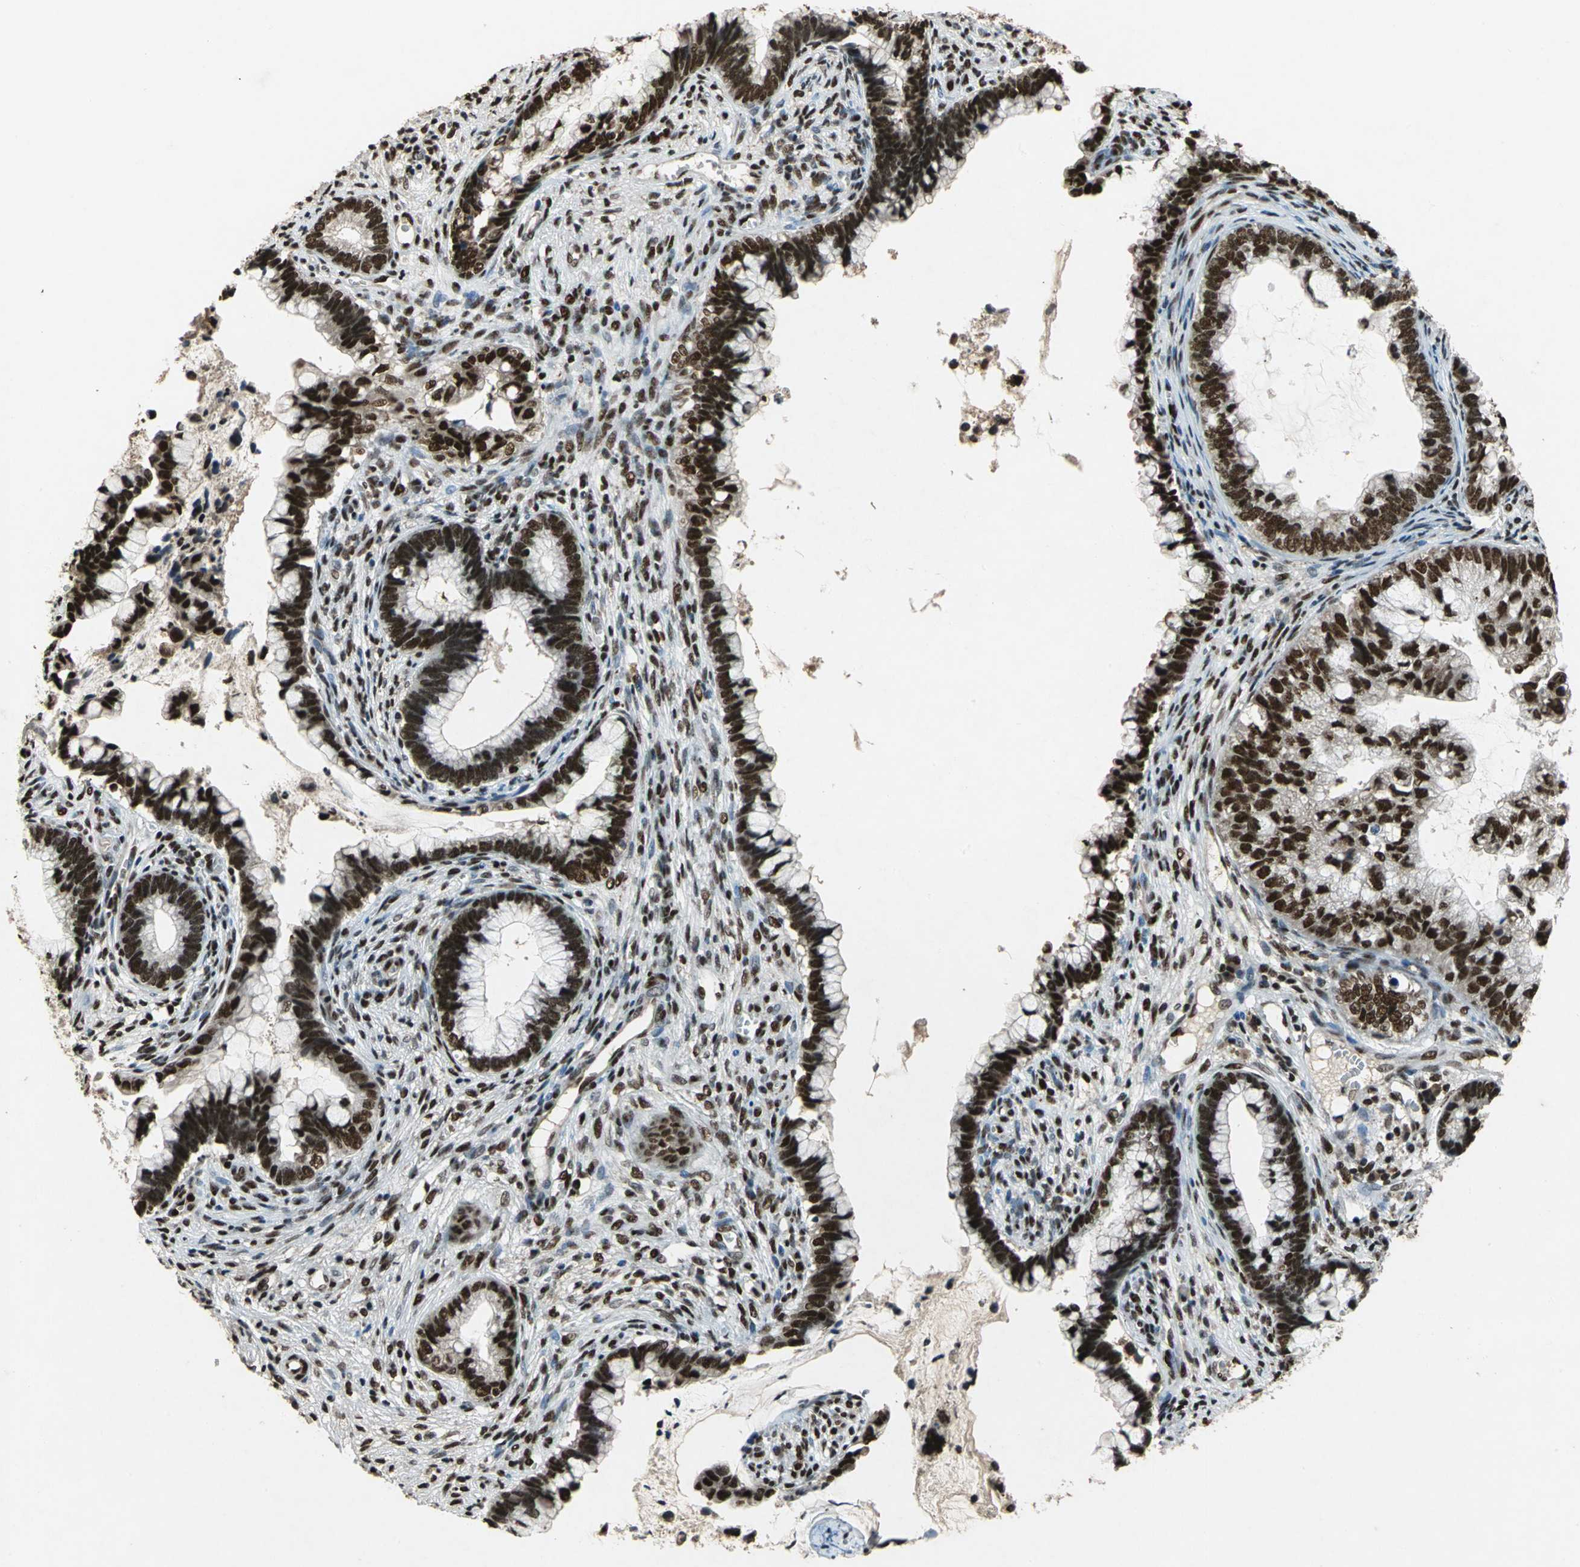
{"staining": {"intensity": "strong", "quantity": ">75%", "location": "nuclear"}, "tissue": "cervical cancer", "cell_type": "Tumor cells", "image_type": "cancer", "snomed": [{"axis": "morphology", "description": "Adenocarcinoma, NOS"}, {"axis": "topography", "description": "Cervix"}], "caption": "High-magnification brightfield microscopy of adenocarcinoma (cervical) stained with DAB (3,3'-diaminobenzidine) (brown) and counterstained with hematoxylin (blue). tumor cells exhibit strong nuclear expression is seen in about>75% of cells. The staining is performed using DAB brown chromogen to label protein expression. The nuclei are counter-stained blue using hematoxylin.", "gene": "MTA2", "patient": {"sex": "female", "age": 44}}